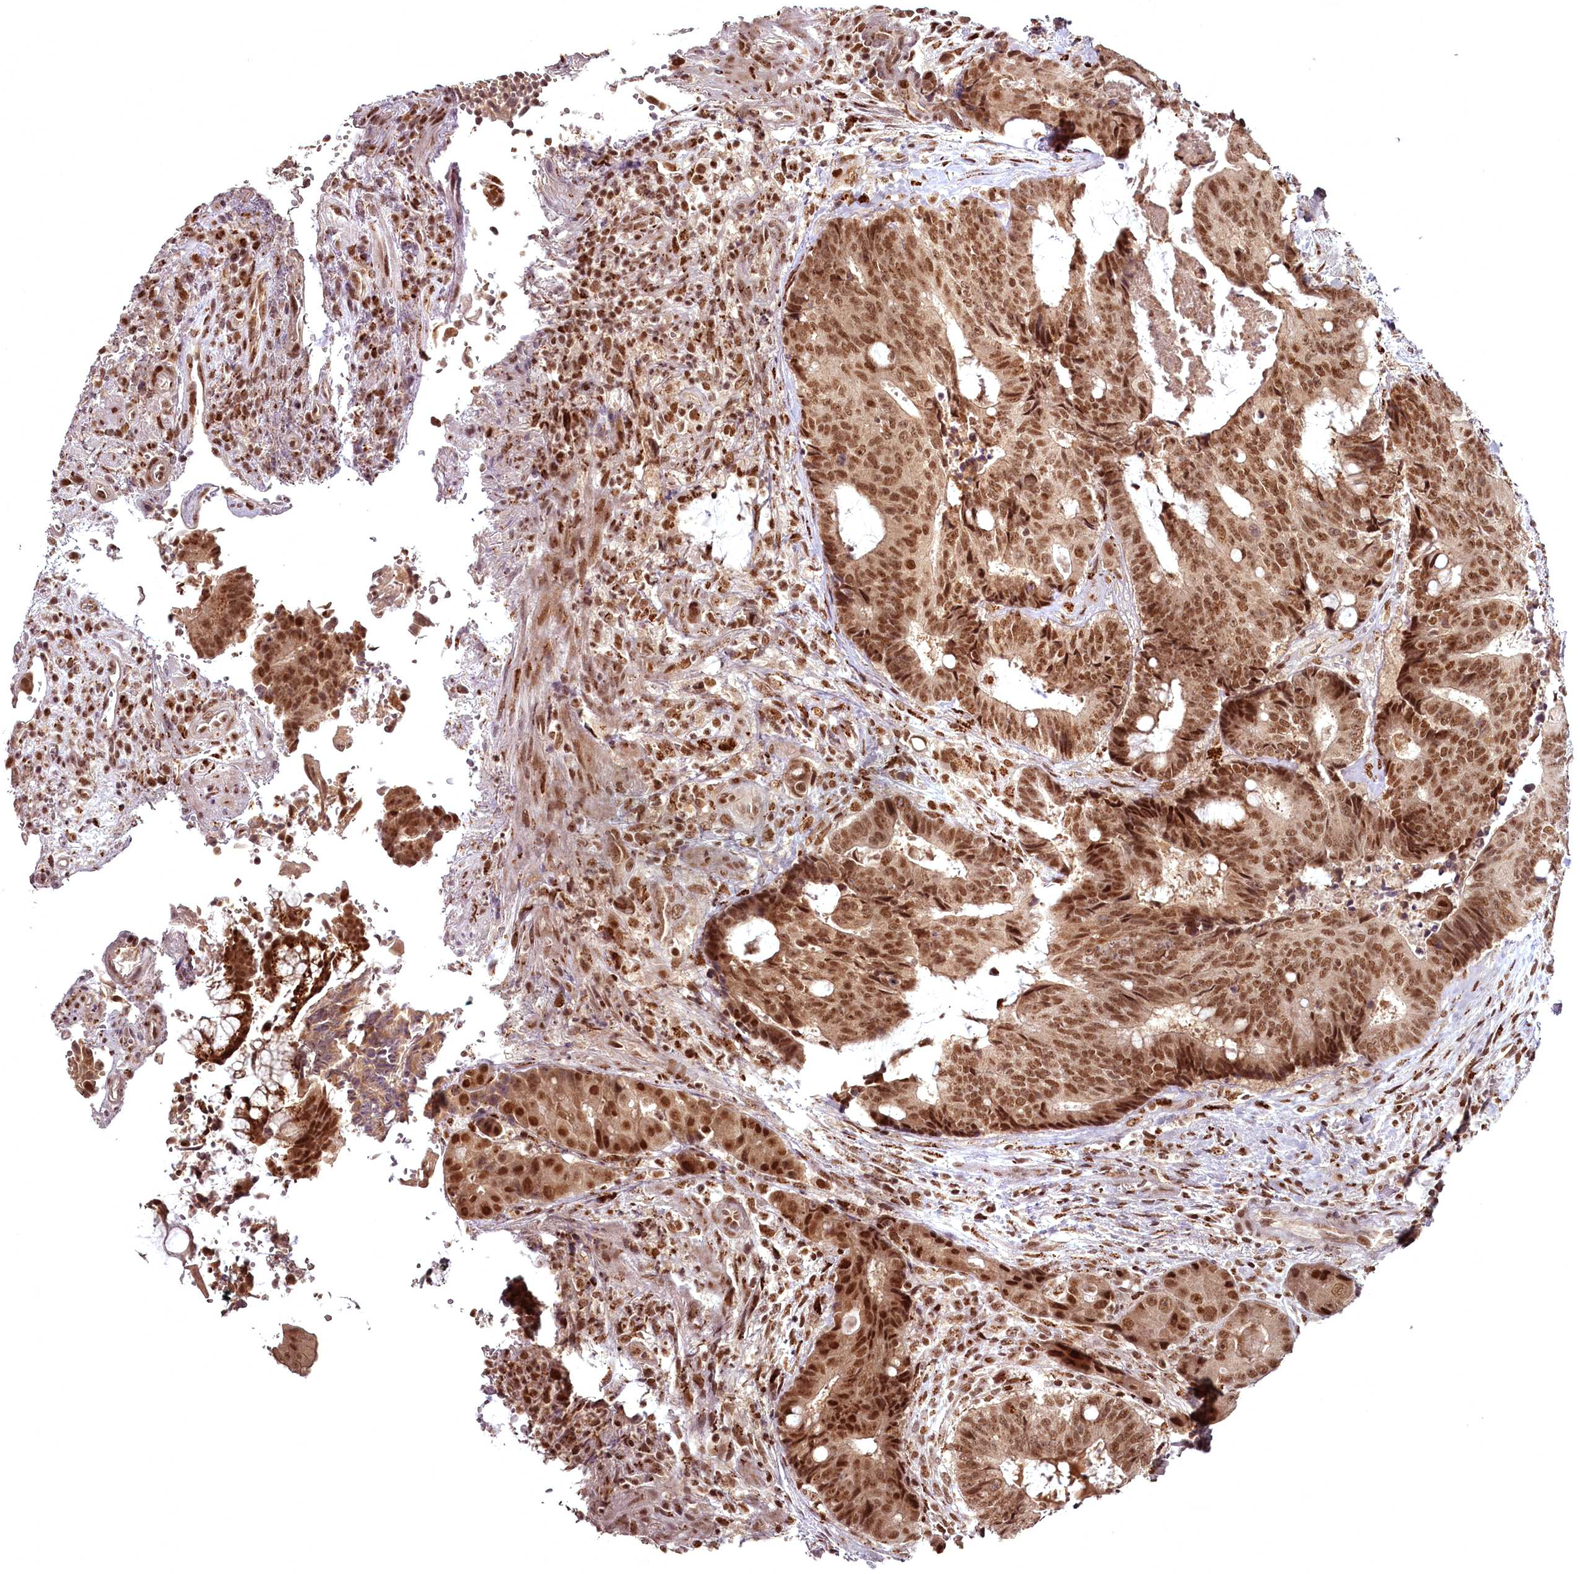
{"staining": {"intensity": "moderate", "quantity": ">75%", "location": "nuclear"}, "tissue": "colorectal cancer", "cell_type": "Tumor cells", "image_type": "cancer", "snomed": [{"axis": "morphology", "description": "Adenocarcinoma, NOS"}, {"axis": "topography", "description": "Rectum"}], "caption": "Adenocarcinoma (colorectal) was stained to show a protein in brown. There is medium levels of moderate nuclear staining in about >75% of tumor cells.", "gene": "CEP83", "patient": {"sex": "male", "age": 69}}